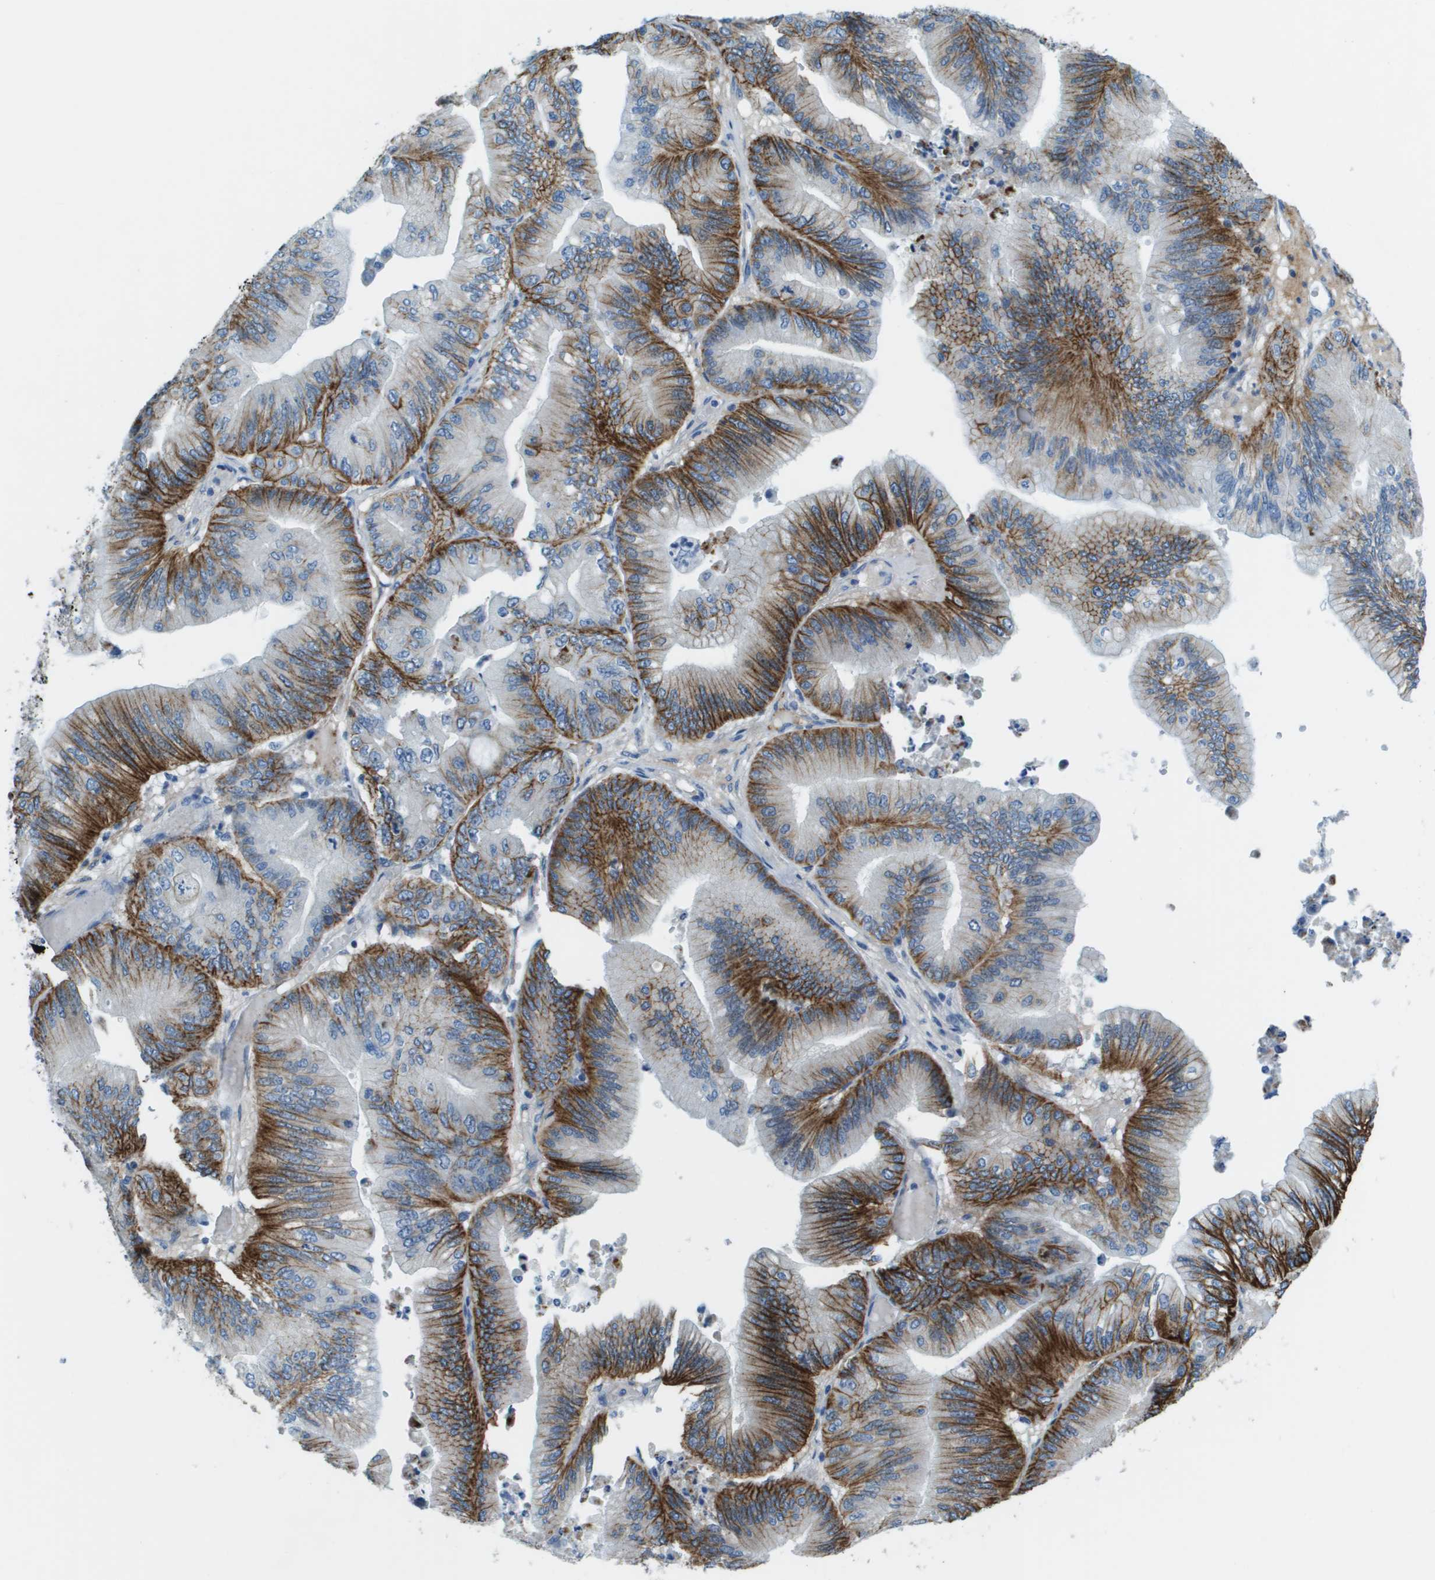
{"staining": {"intensity": "moderate", "quantity": ">75%", "location": "cytoplasmic/membranous"}, "tissue": "ovarian cancer", "cell_type": "Tumor cells", "image_type": "cancer", "snomed": [{"axis": "morphology", "description": "Cystadenocarcinoma, mucinous, NOS"}, {"axis": "topography", "description": "Ovary"}], "caption": "A medium amount of moderate cytoplasmic/membranous expression is present in about >75% of tumor cells in ovarian mucinous cystadenocarcinoma tissue.", "gene": "SDC1", "patient": {"sex": "female", "age": 61}}